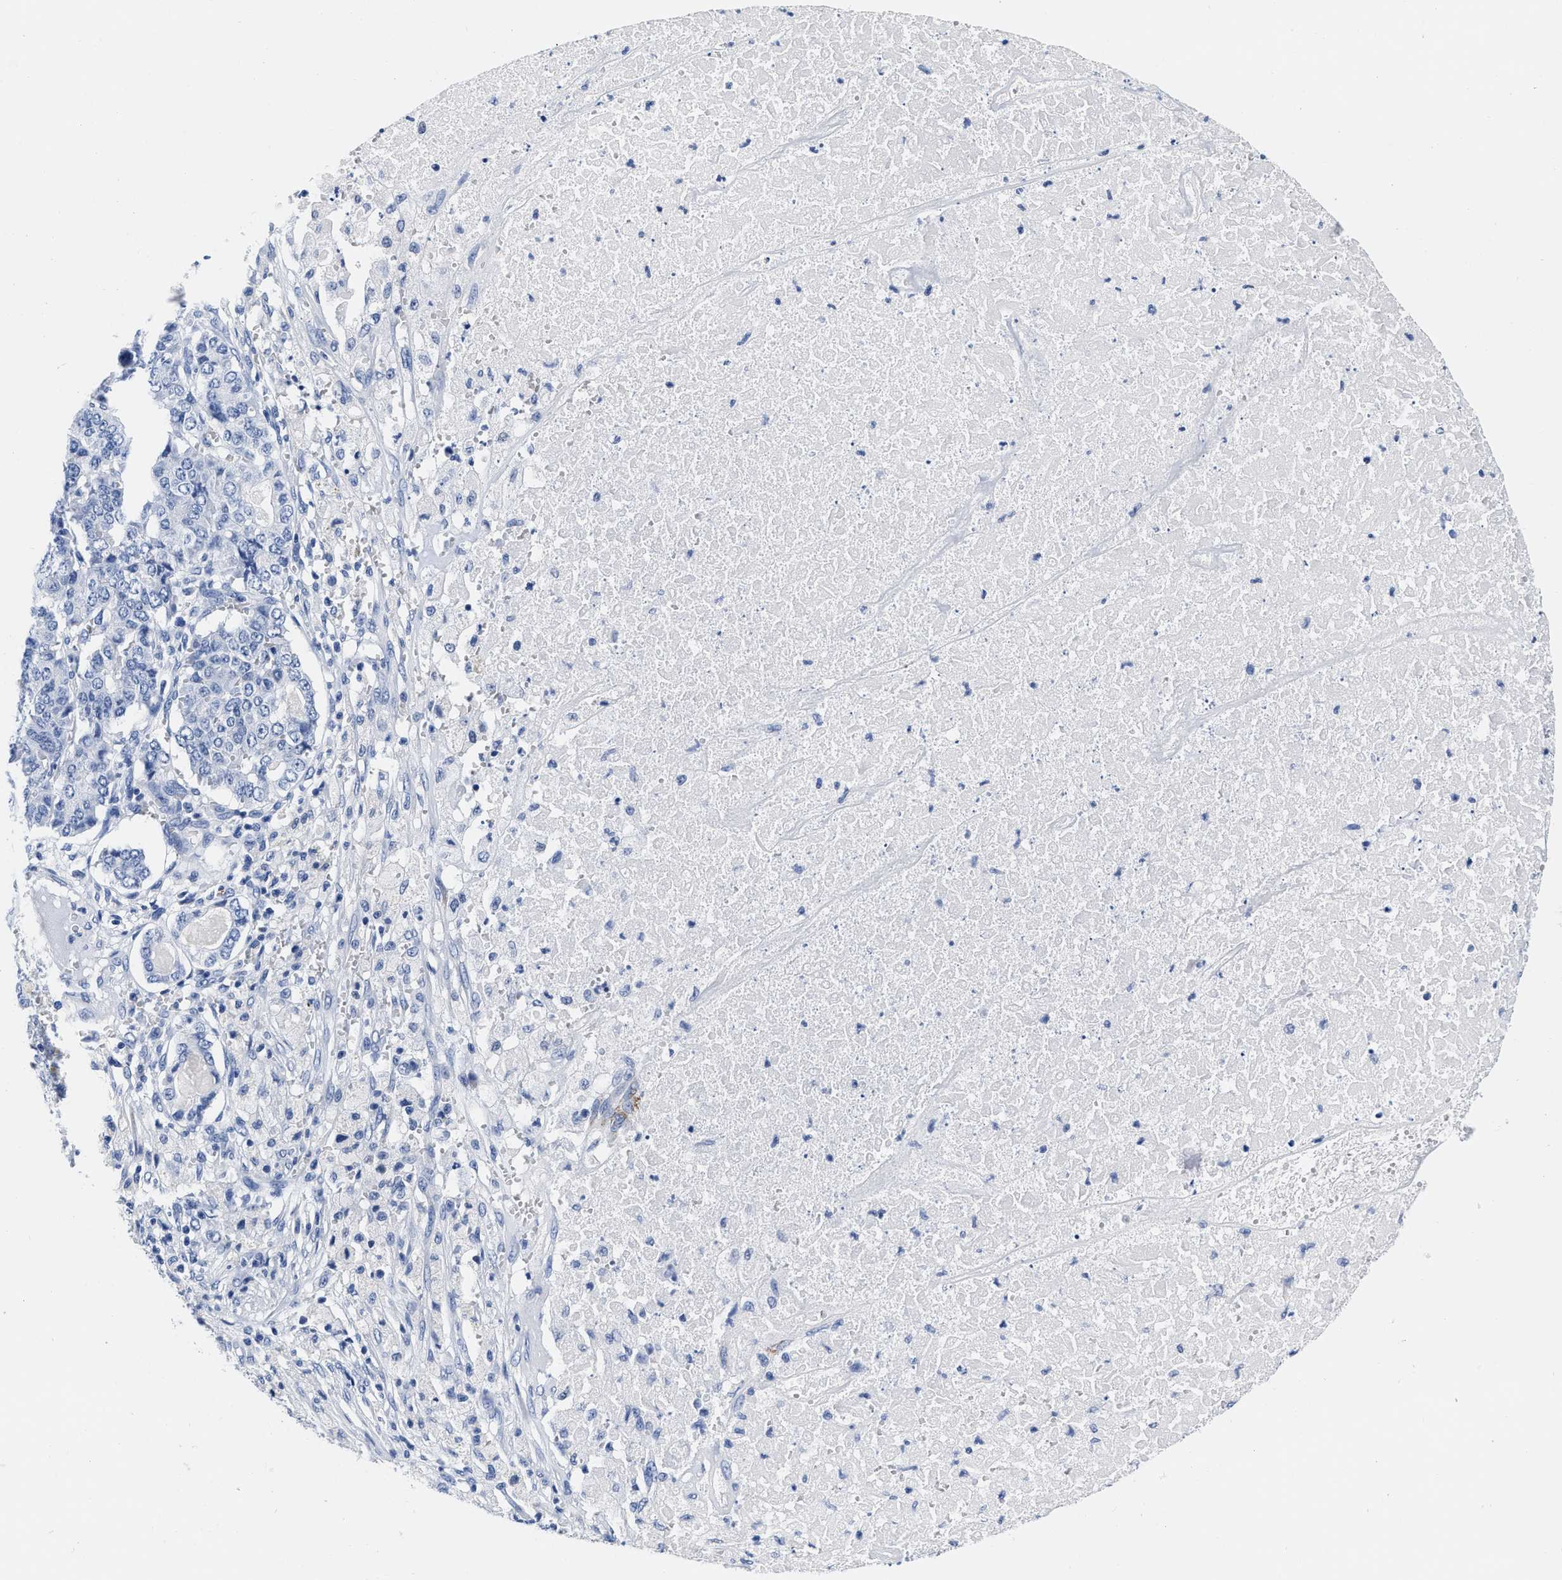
{"staining": {"intensity": "negative", "quantity": "none", "location": "none"}, "tissue": "pancreatic cancer", "cell_type": "Tumor cells", "image_type": "cancer", "snomed": [{"axis": "morphology", "description": "Adenocarcinoma, NOS"}, {"axis": "topography", "description": "Pancreas"}], "caption": "Immunohistochemical staining of human adenocarcinoma (pancreatic) reveals no significant staining in tumor cells.", "gene": "CER1", "patient": {"sex": "male", "age": 50}}